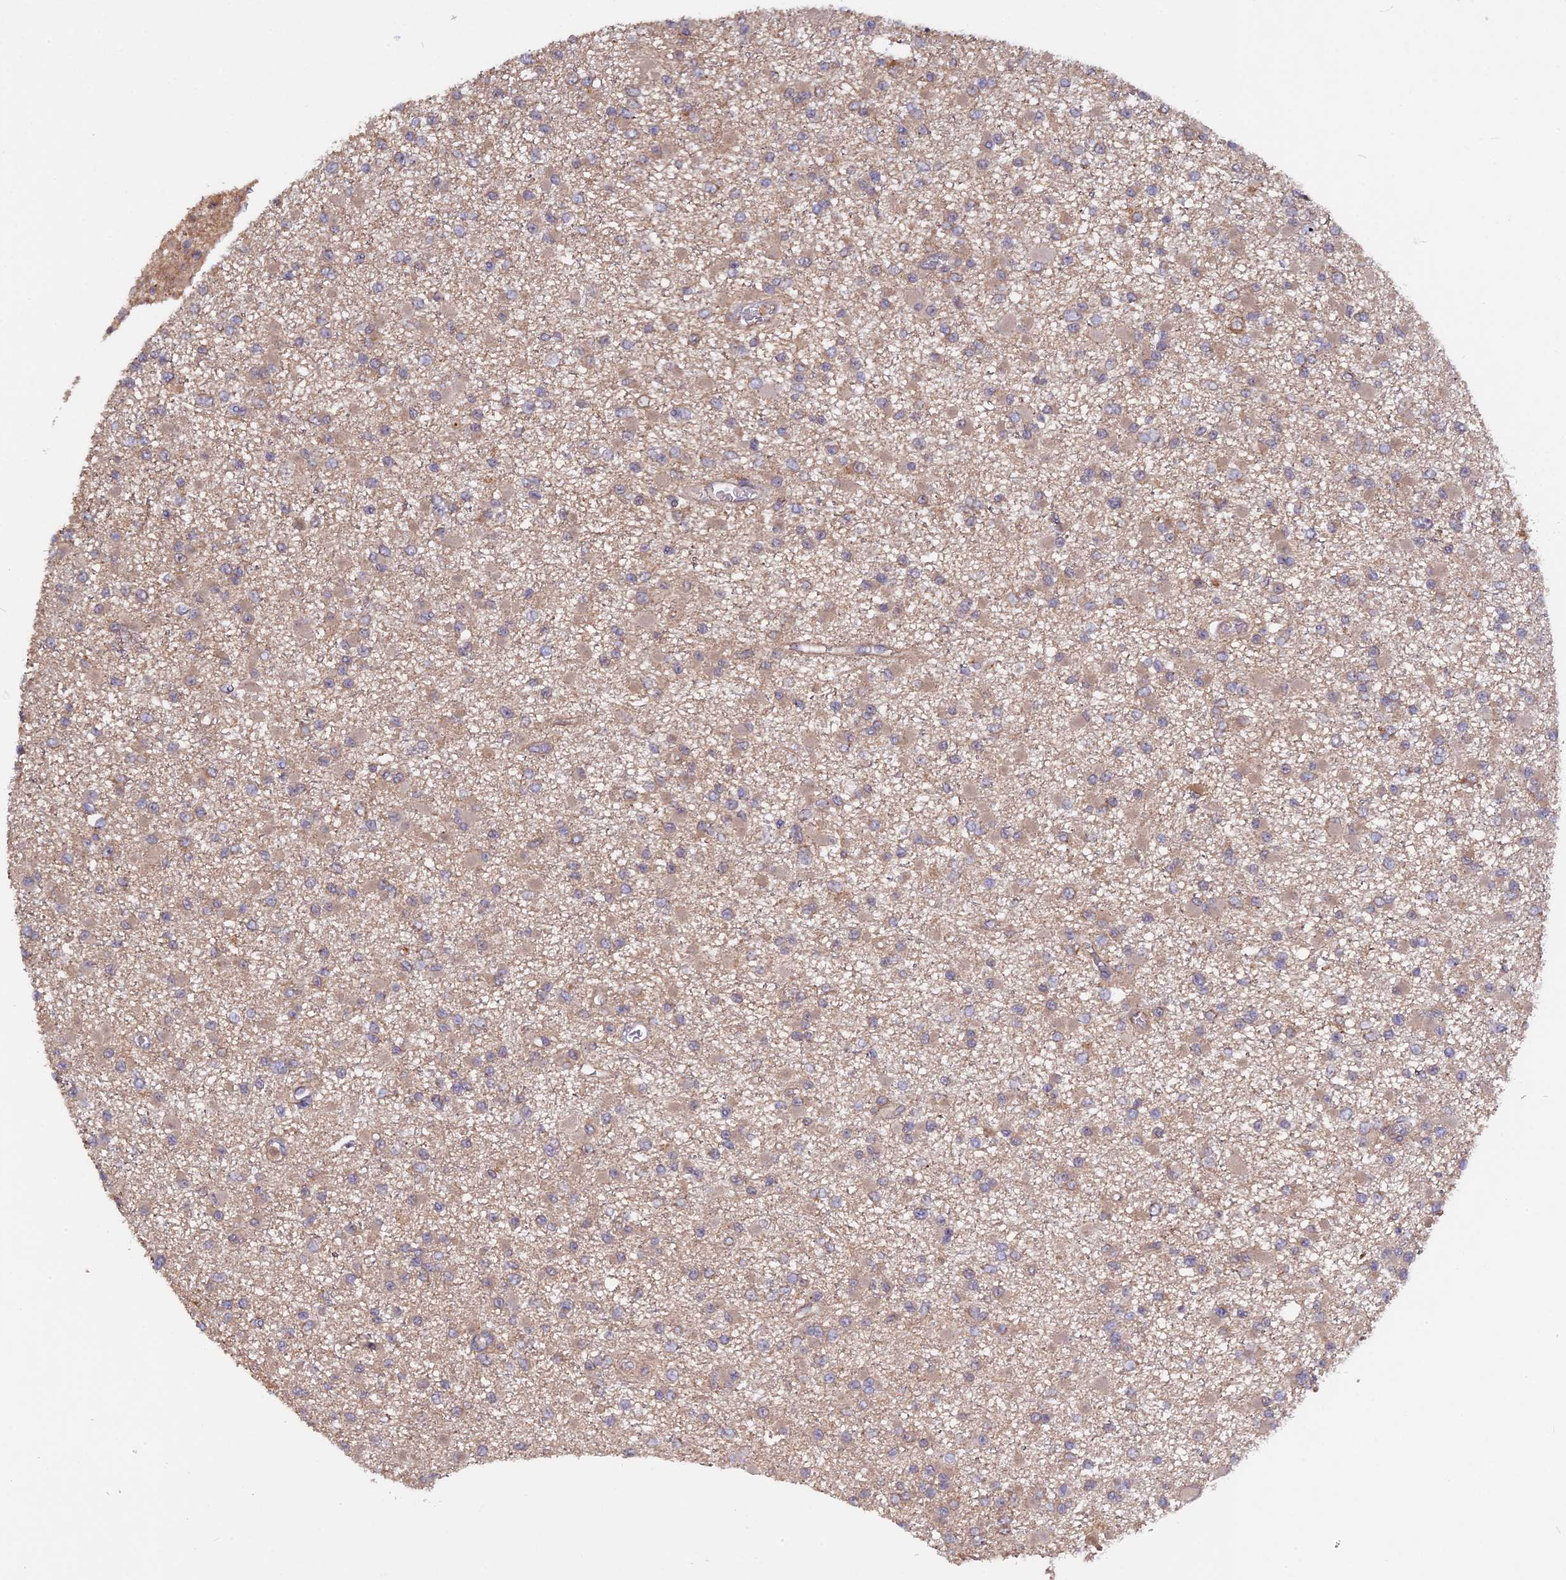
{"staining": {"intensity": "negative", "quantity": "none", "location": "none"}, "tissue": "glioma", "cell_type": "Tumor cells", "image_type": "cancer", "snomed": [{"axis": "morphology", "description": "Glioma, malignant, Low grade"}, {"axis": "topography", "description": "Brain"}], "caption": "Tumor cells are negative for protein expression in human malignant low-grade glioma.", "gene": "FERMT1", "patient": {"sex": "female", "age": 22}}